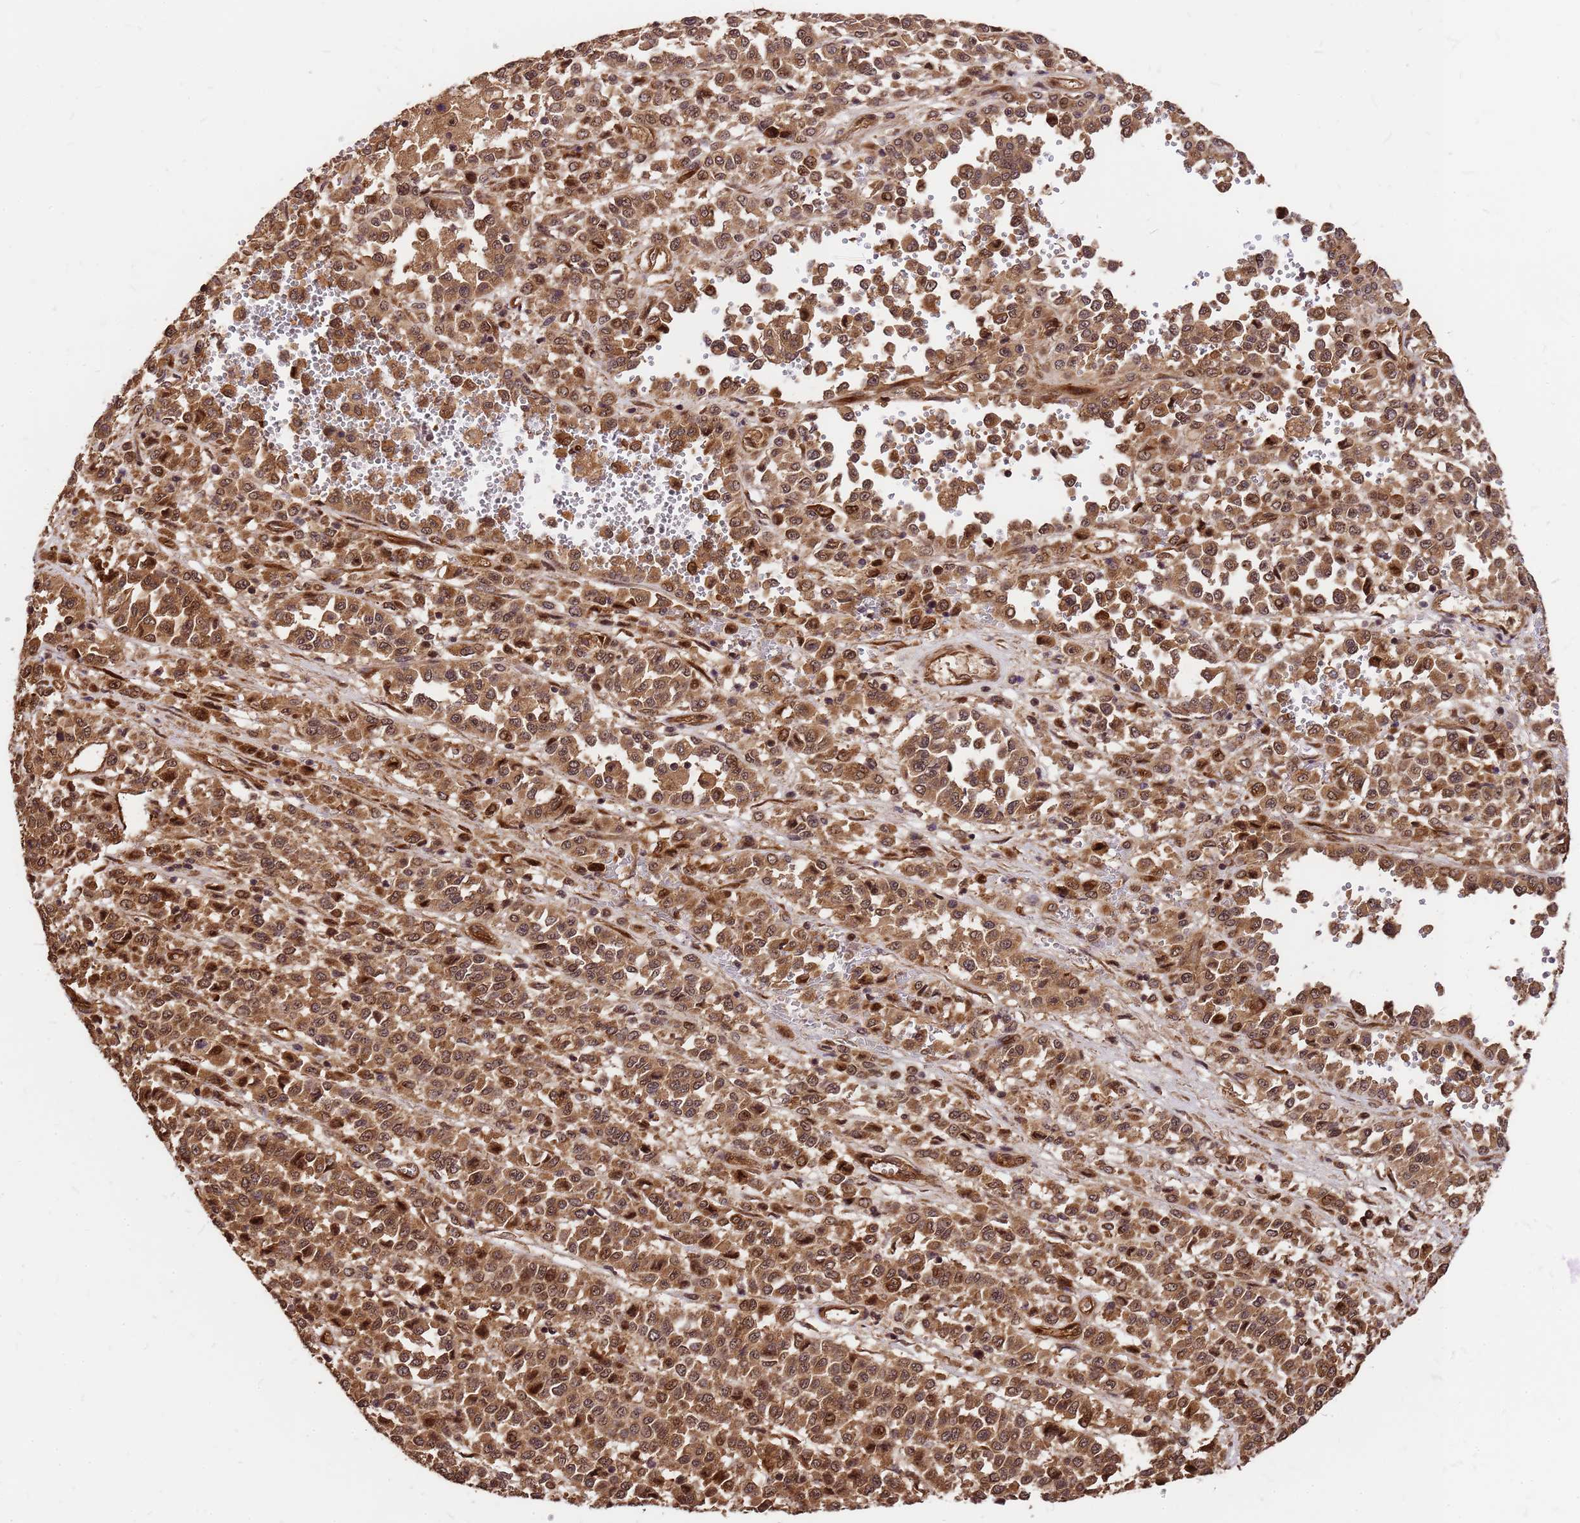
{"staining": {"intensity": "moderate", "quantity": ">75%", "location": "cytoplasmic/membranous,nuclear"}, "tissue": "melanoma", "cell_type": "Tumor cells", "image_type": "cancer", "snomed": [{"axis": "morphology", "description": "Malignant melanoma, Metastatic site"}, {"axis": "topography", "description": "Pancreas"}], "caption": "Protein staining of malignant melanoma (metastatic site) tissue reveals moderate cytoplasmic/membranous and nuclear positivity in approximately >75% of tumor cells.", "gene": "GPATCH8", "patient": {"sex": "female", "age": 30}}